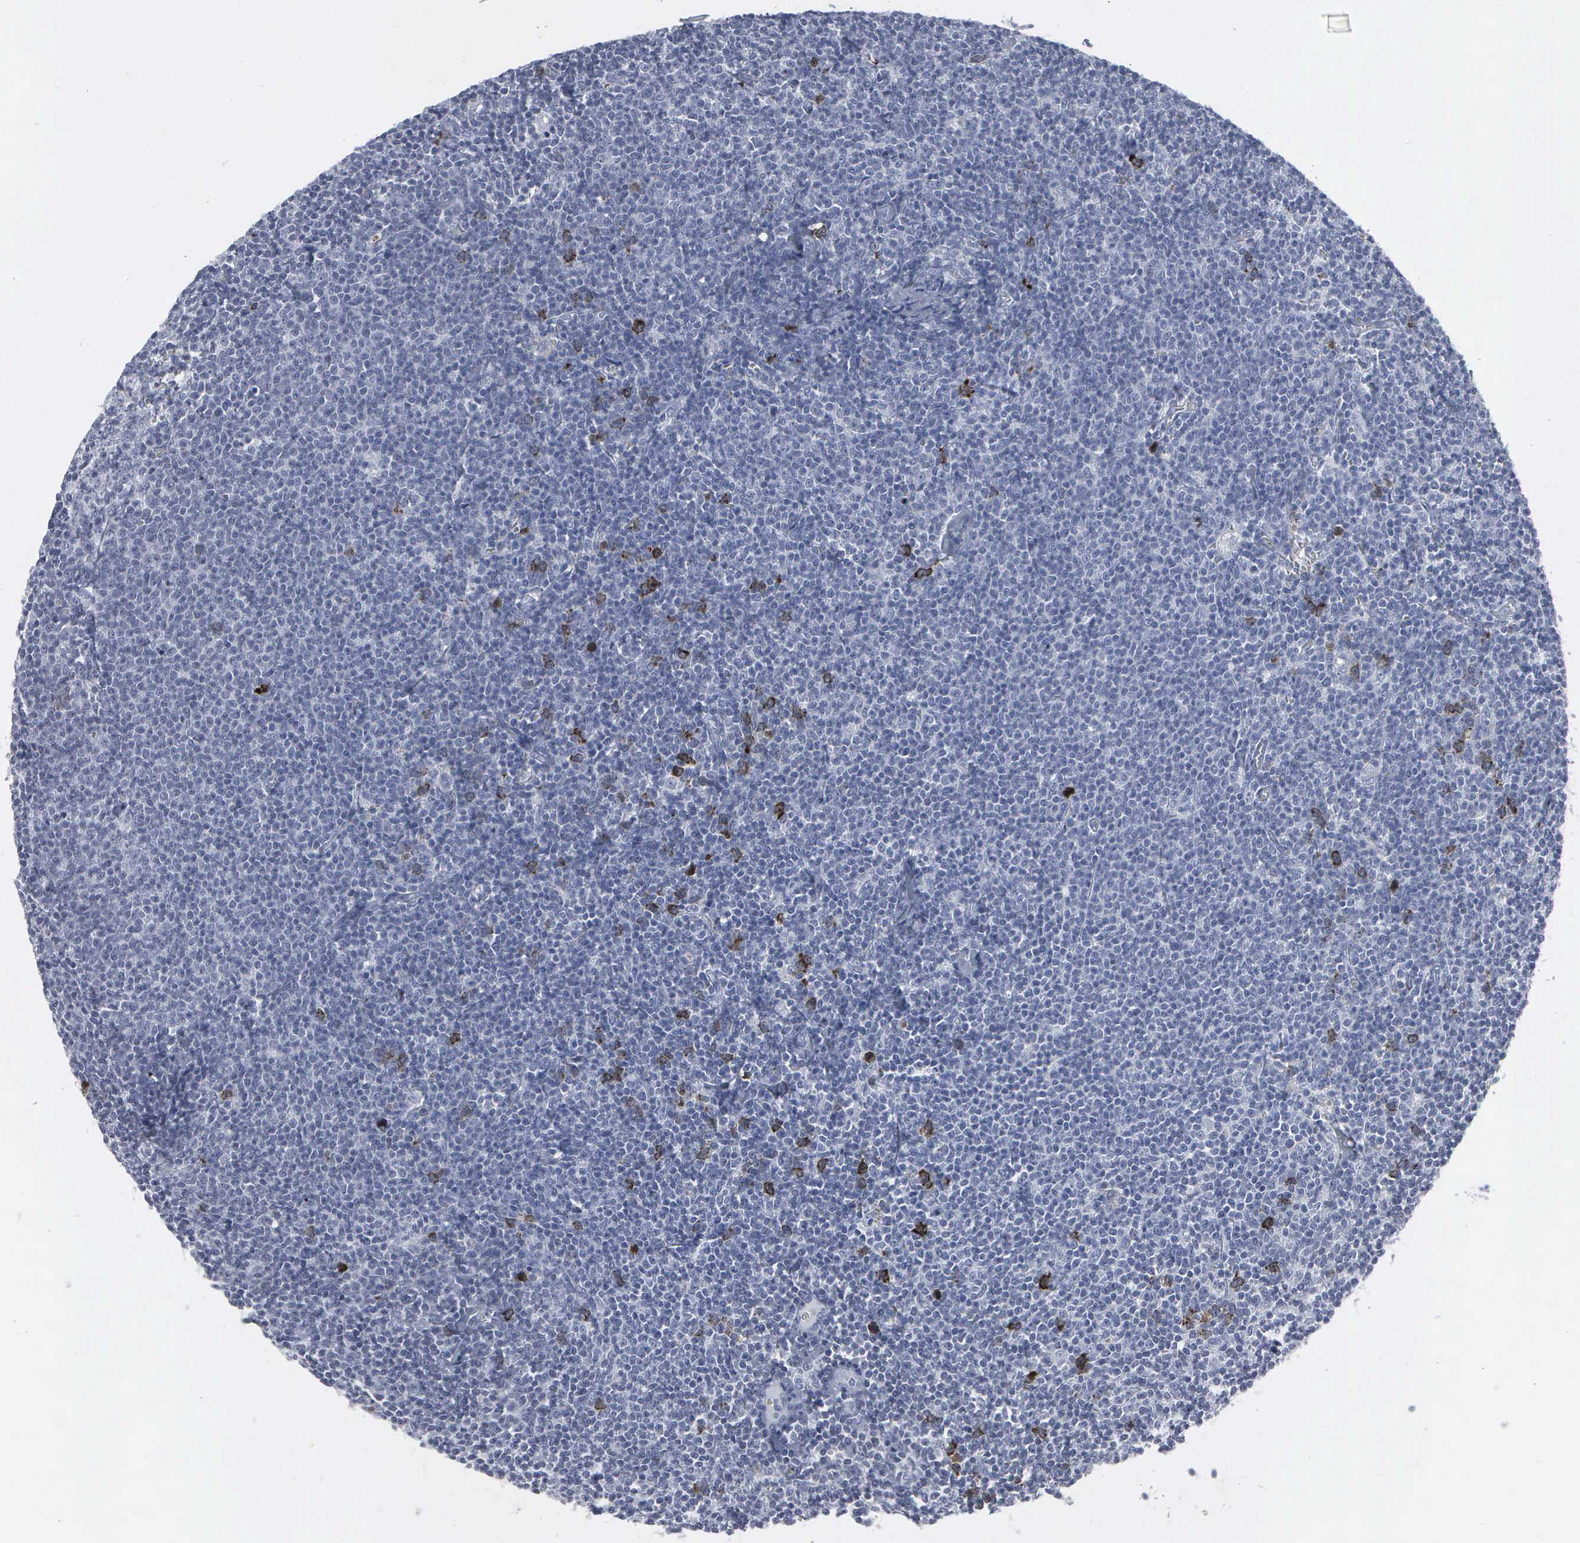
{"staining": {"intensity": "strong", "quantity": "<25%", "location": "cytoplasmic/membranous,nuclear"}, "tissue": "lymphoma", "cell_type": "Tumor cells", "image_type": "cancer", "snomed": [{"axis": "morphology", "description": "Malignant lymphoma, non-Hodgkin's type, Low grade"}, {"axis": "topography", "description": "Lymph node"}], "caption": "This histopathology image reveals IHC staining of low-grade malignant lymphoma, non-Hodgkin's type, with medium strong cytoplasmic/membranous and nuclear staining in about <25% of tumor cells.", "gene": "CCNB1", "patient": {"sex": "male", "age": 65}}